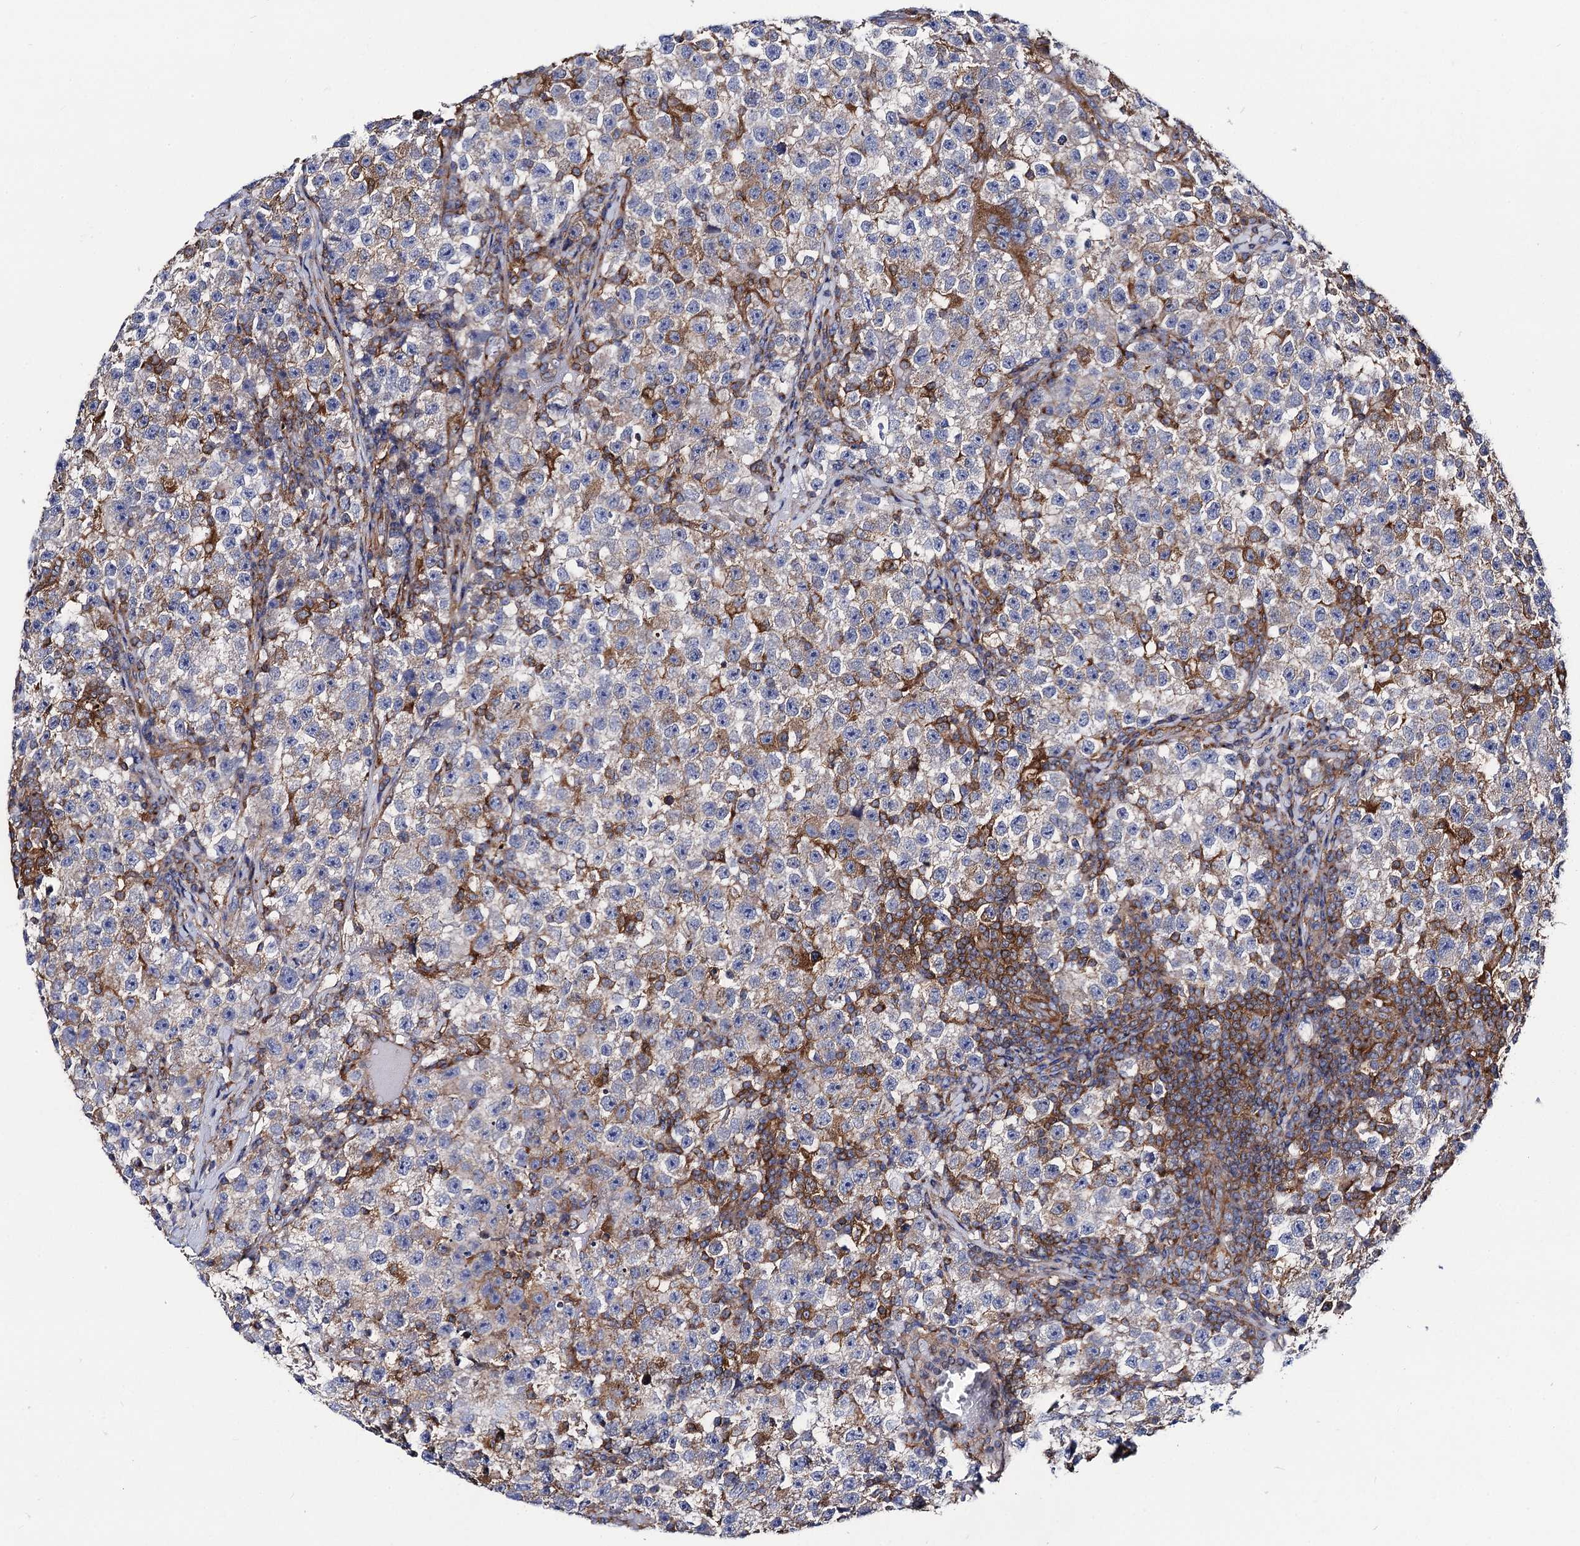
{"staining": {"intensity": "negative", "quantity": "none", "location": "none"}, "tissue": "testis cancer", "cell_type": "Tumor cells", "image_type": "cancer", "snomed": [{"axis": "morphology", "description": "Seminoma, NOS"}, {"axis": "topography", "description": "Testis"}], "caption": "High power microscopy photomicrograph of an IHC micrograph of testis cancer, revealing no significant positivity in tumor cells. The staining was performed using DAB to visualize the protein expression in brown, while the nuclei were stained in blue with hematoxylin (Magnification: 20x).", "gene": "DYDC1", "patient": {"sex": "male", "age": 22}}